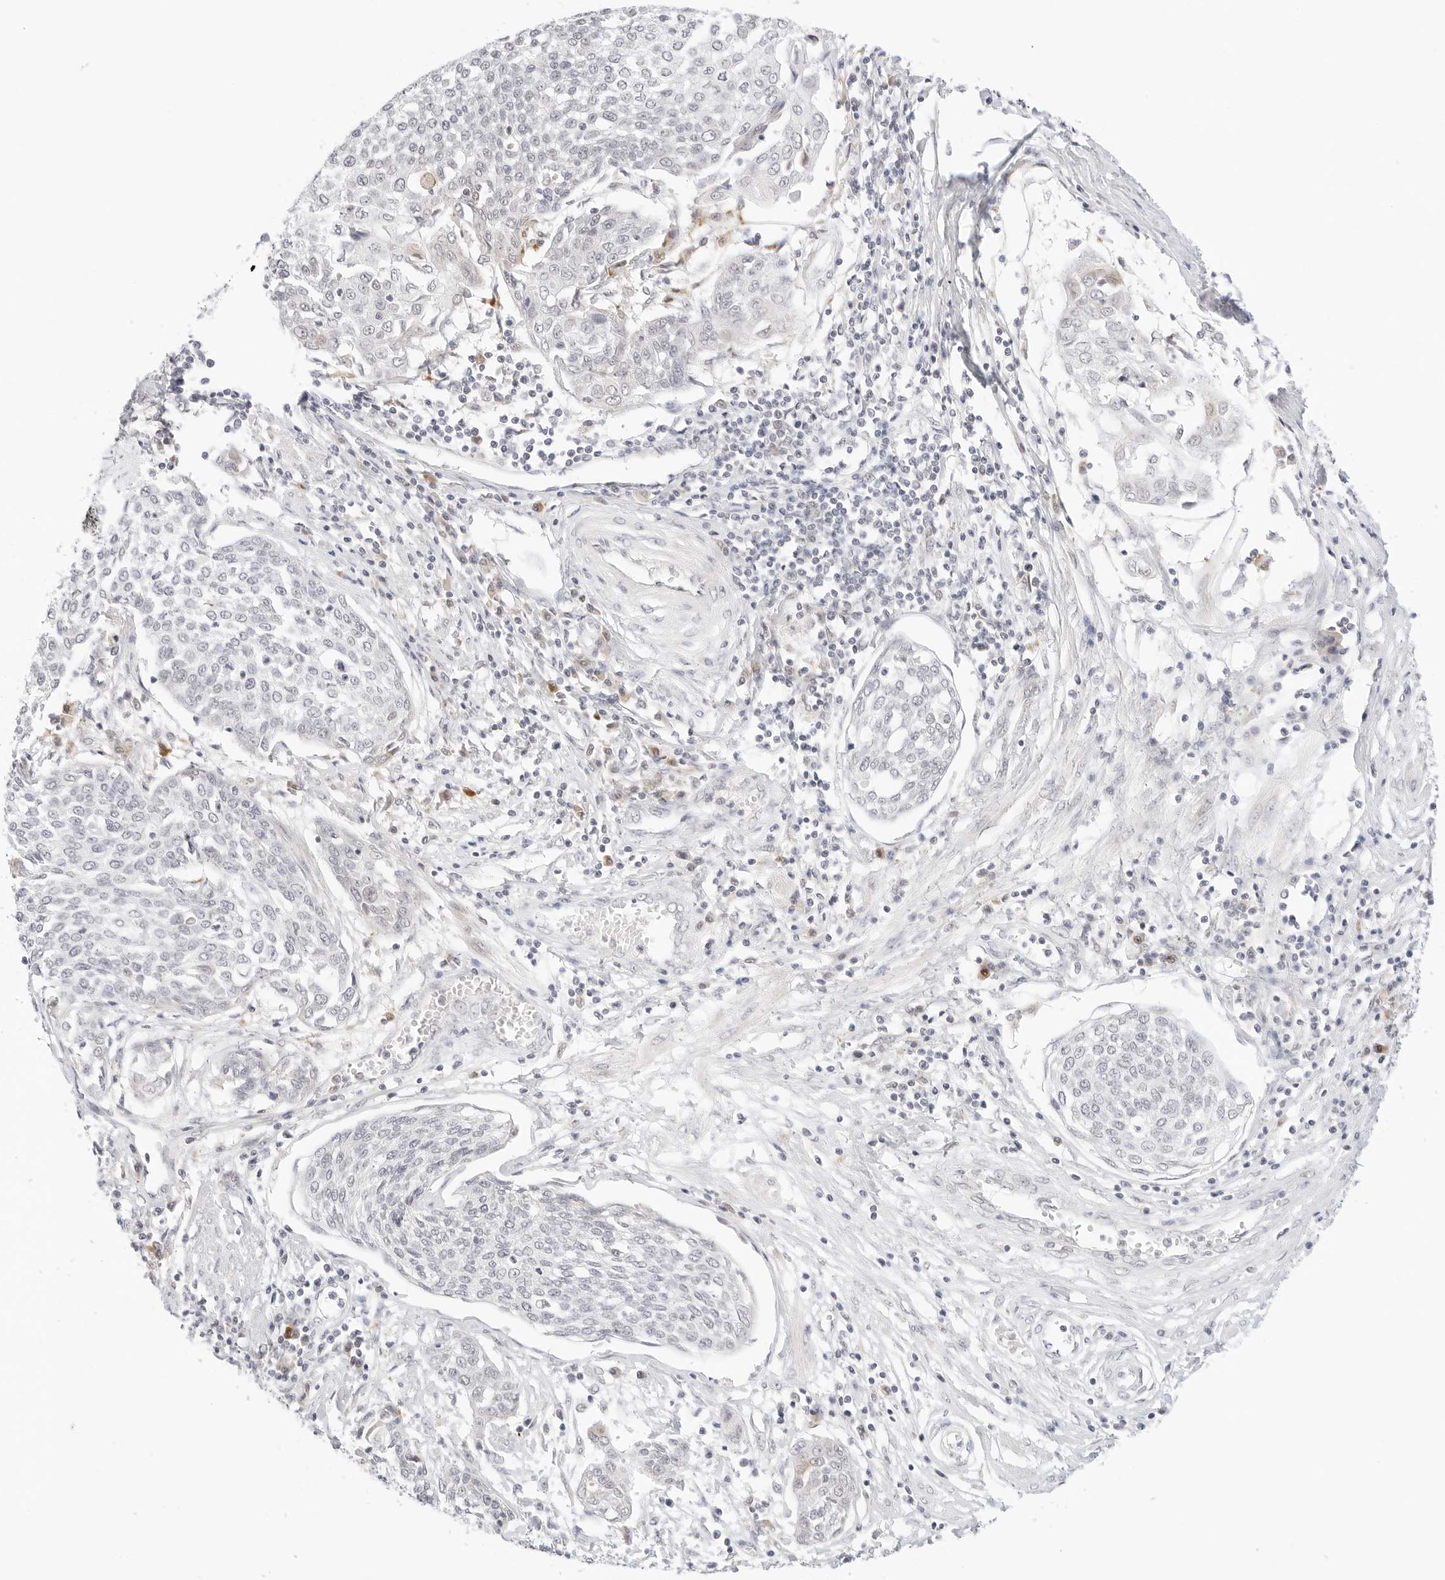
{"staining": {"intensity": "negative", "quantity": "none", "location": "none"}, "tissue": "cervical cancer", "cell_type": "Tumor cells", "image_type": "cancer", "snomed": [{"axis": "morphology", "description": "Squamous cell carcinoma, NOS"}, {"axis": "topography", "description": "Cervix"}], "caption": "This is a photomicrograph of immunohistochemistry staining of cervical cancer, which shows no expression in tumor cells.", "gene": "XKR4", "patient": {"sex": "female", "age": 34}}